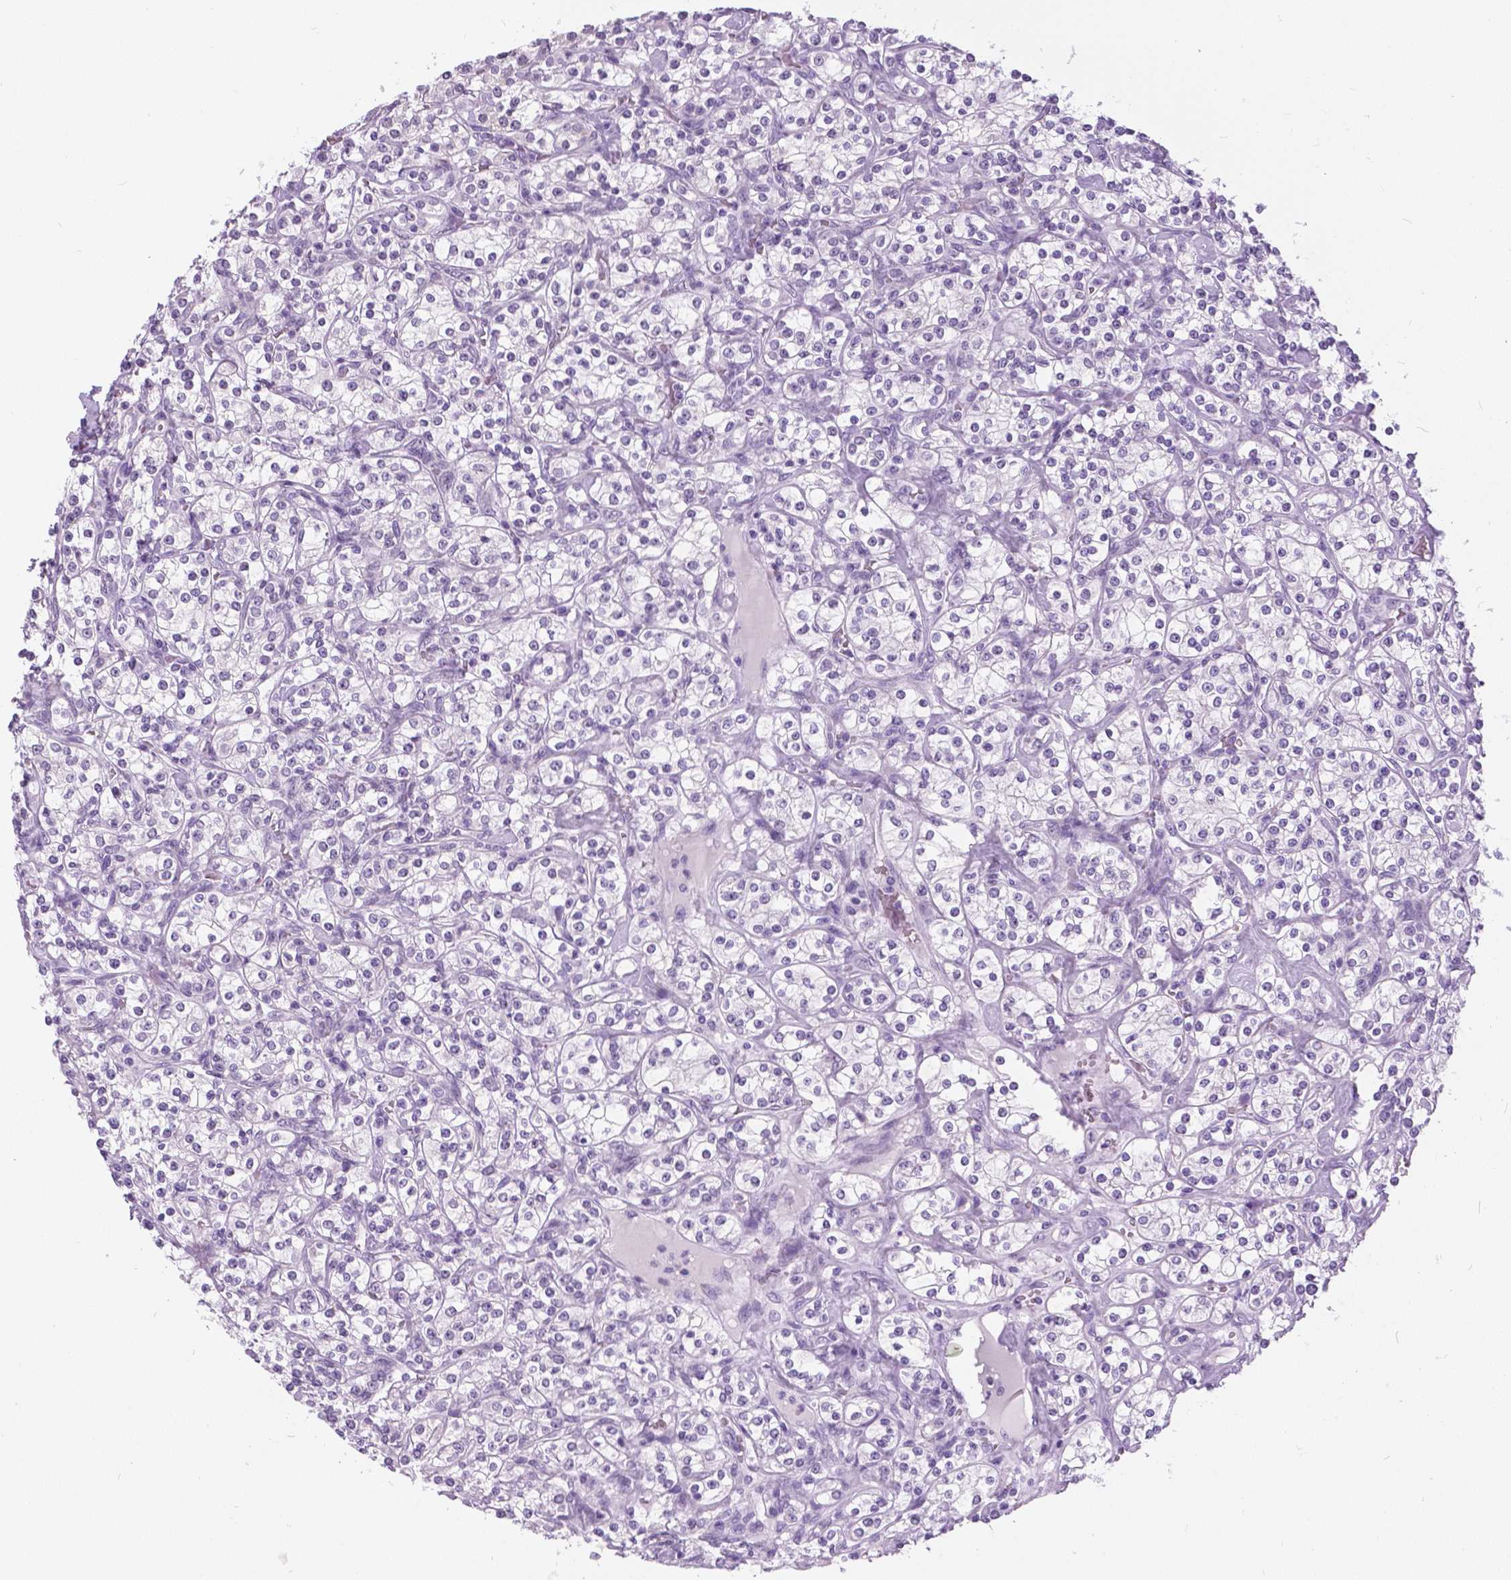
{"staining": {"intensity": "negative", "quantity": "none", "location": "none"}, "tissue": "renal cancer", "cell_type": "Tumor cells", "image_type": "cancer", "snomed": [{"axis": "morphology", "description": "Adenocarcinoma, NOS"}, {"axis": "topography", "description": "Kidney"}], "caption": "Tumor cells show no significant staining in renal adenocarcinoma.", "gene": "MYOM1", "patient": {"sex": "male", "age": 77}}